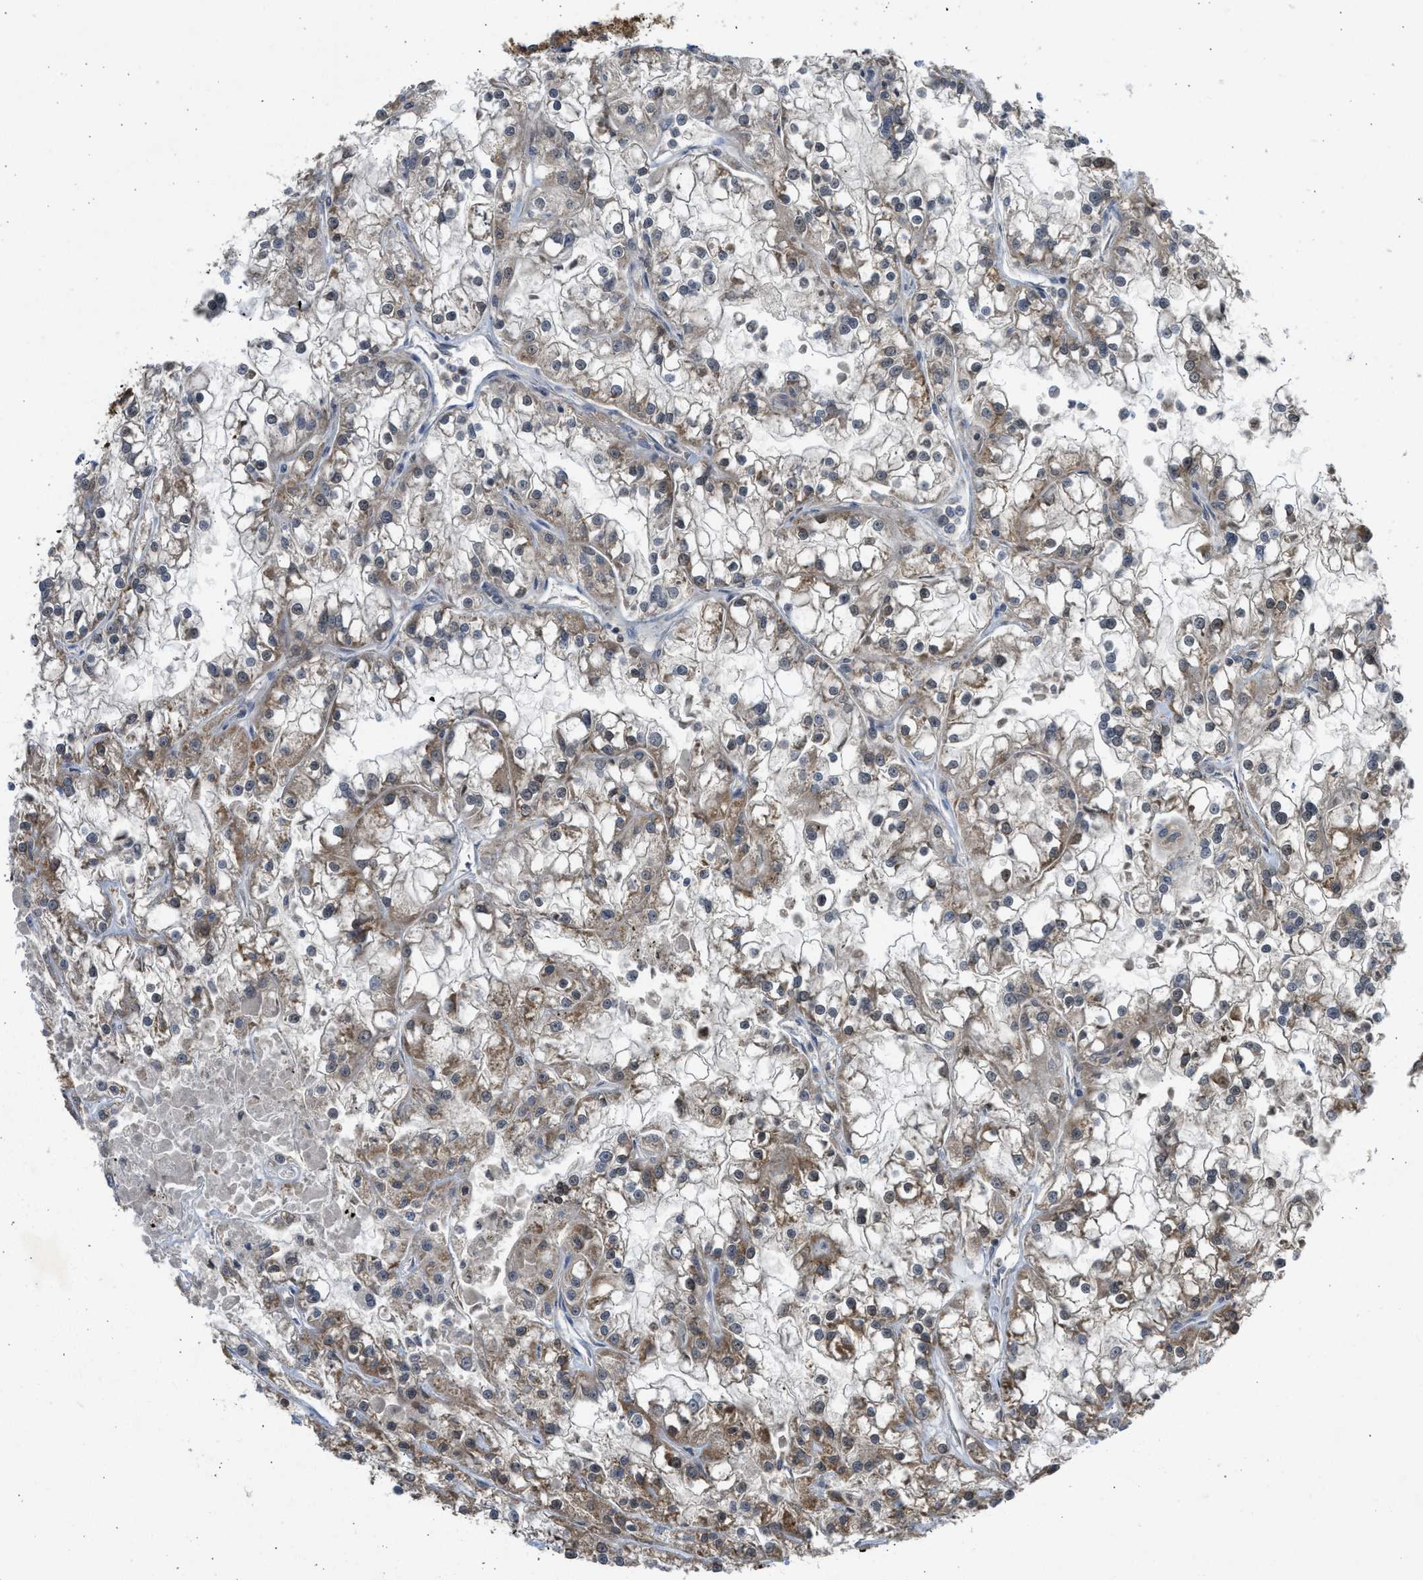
{"staining": {"intensity": "weak", "quantity": "25%-75%", "location": "cytoplasmic/membranous"}, "tissue": "renal cancer", "cell_type": "Tumor cells", "image_type": "cancer", "snomed": [{"axis": "morphology", "description": "Adenocarcinoma, NOS"}, {"axis": "topography", "description": "Kidney"}], "caption": "This histopathology image shows adenocarcinoma (renal) stained with immunohistochemistry (IHC) to label a protein in brown. The cytoplasmic/membranous of tumor cells show weak positivity for the protein. Nuclei are counter-stained blue.", "gene": "CYP1A1", "patient": {"sex": "female", "age": 52}}